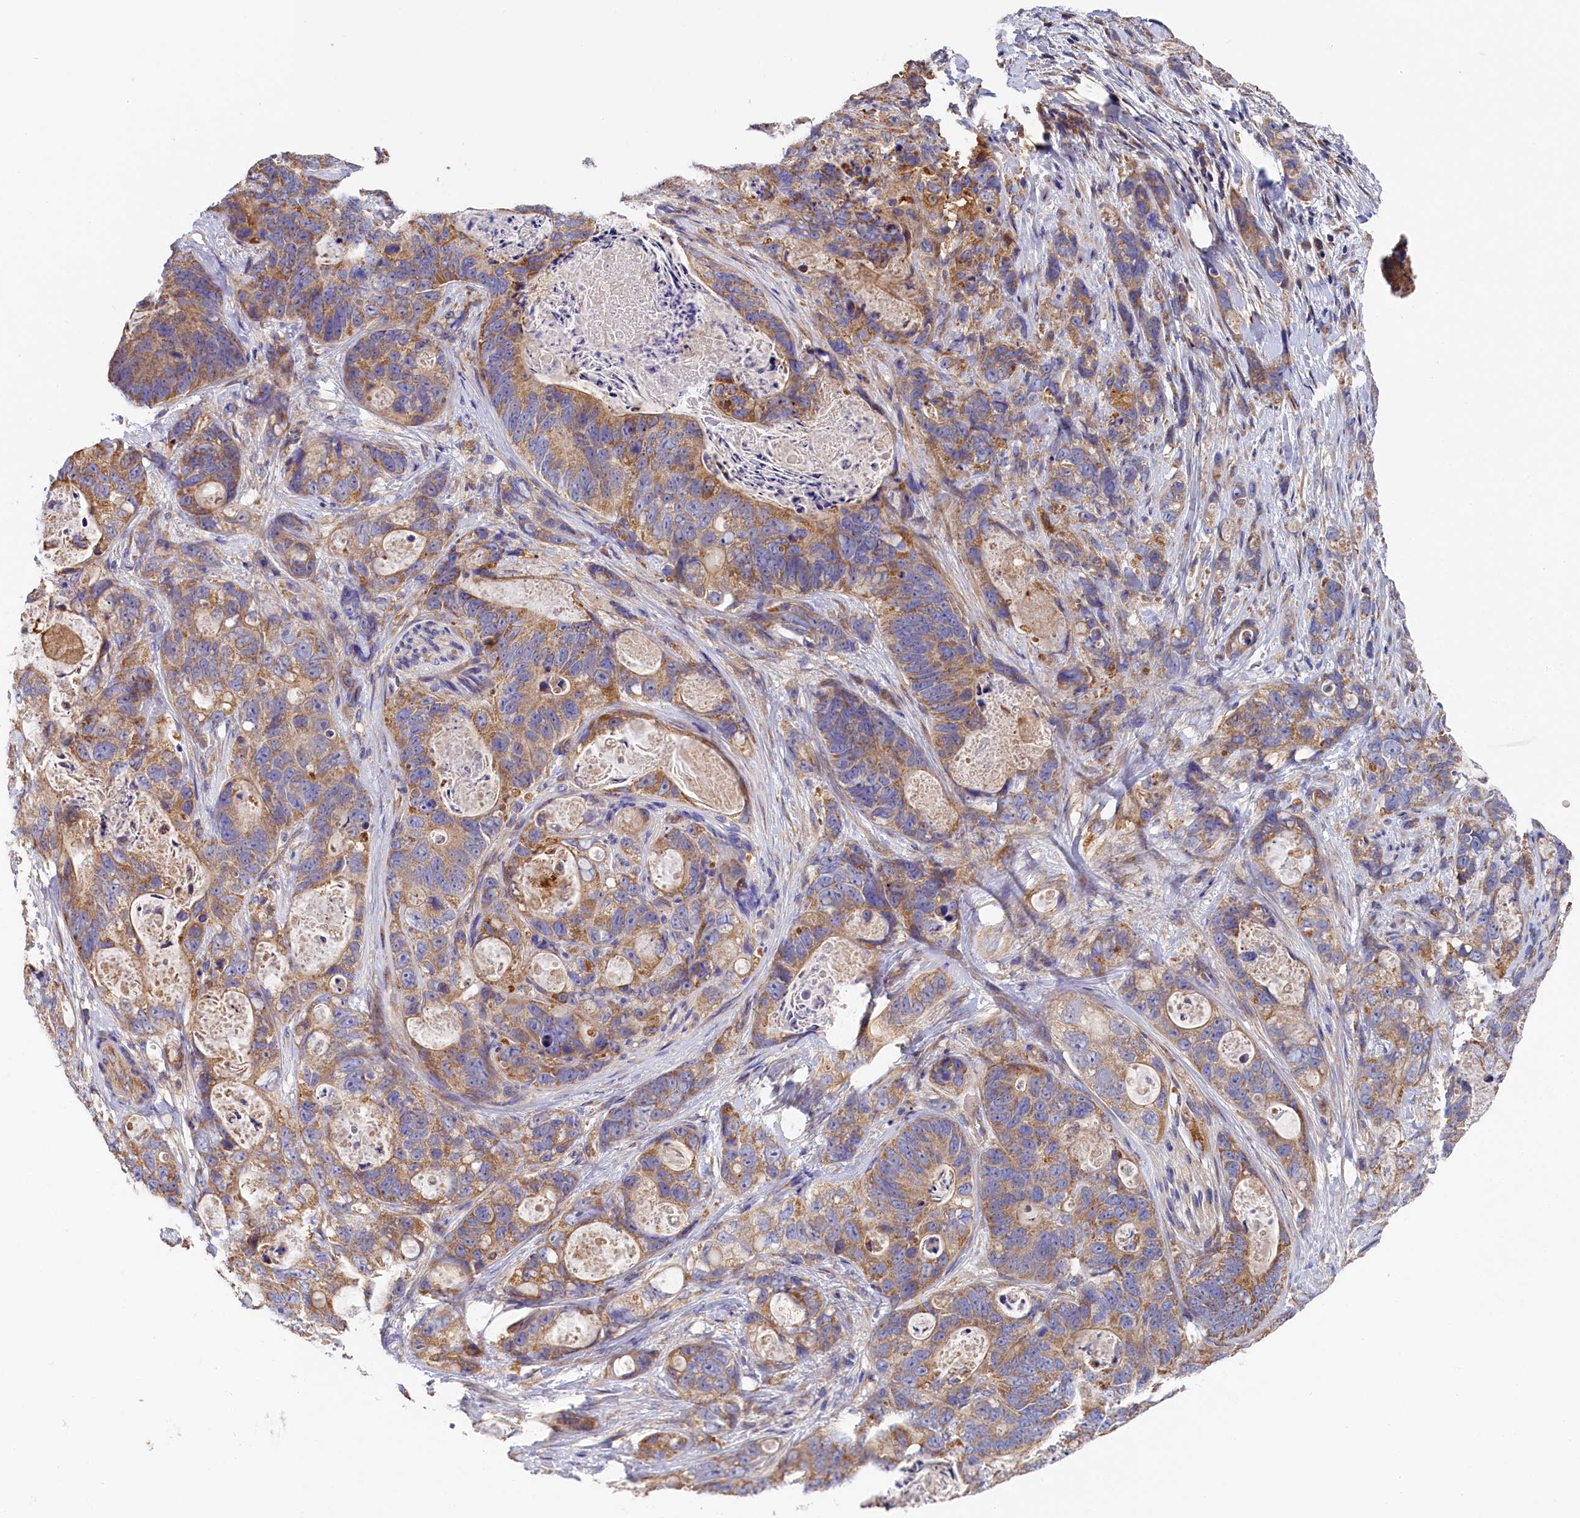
{"staining": {"intensity": "moderate", "quantity": ">75%", "location": "cytoplasmic/membranous"}, "tissue": "stomach cancer", "cell_type": "Tumor cells", "image_type": "cancer", "snomed": [{"axis": "morphology", "description": "Normal tissue, NOS"}, {"axis": "morphology", "description": "Adenocarcinoma, NOS"}, {"axis": "topography", "description": "Stomach"}], "caption": "Brown immunohistochemical staining in stomach adenocarcinoma shows moderate cytoplasmic/membranous positivity in approximately >75% of tumor cells. (DAB = brown stain, brightfield microscopy at high magnification).", "gene": "SEC31B", "patient": {"sex": "female", "age": 89}}